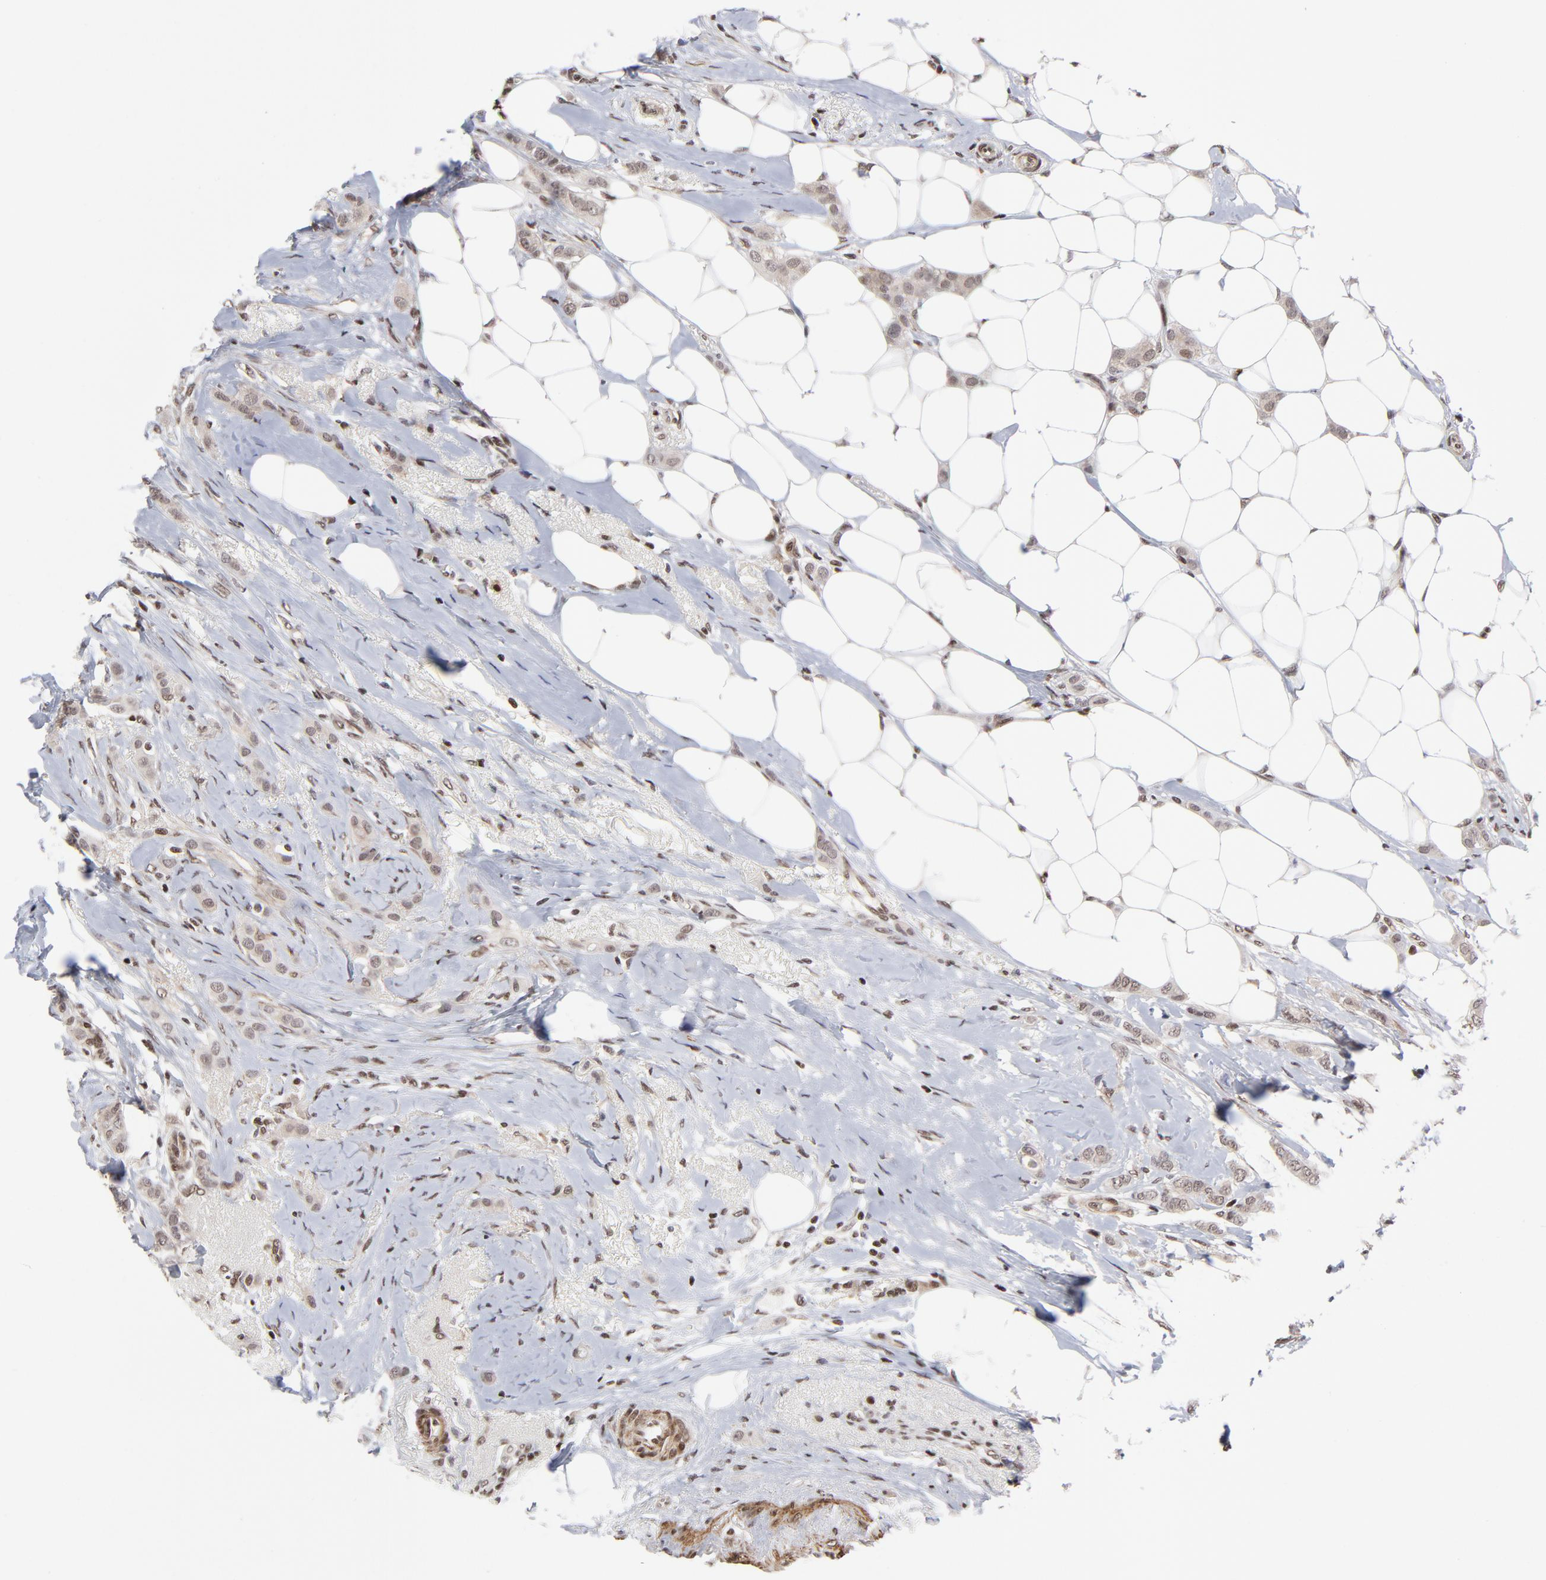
{"staining": {"intensity": "weak", "quantity": ">75%", "location": "nuclear"}, "tissue": "breast cancer", "cell_type": "Tumor cells", "image_type": "cancer", "snomed": [{"axis": "morphology", "description": "Lobular carcinoma"}, {"axis": "topography", "description": "Breast"}], "caption": "Breast lobular carcinoma stained with a protein marker shows weak staining in tumor cells.", "gene": "CTCF", "patient": {"sex": "female", "age": 55}}